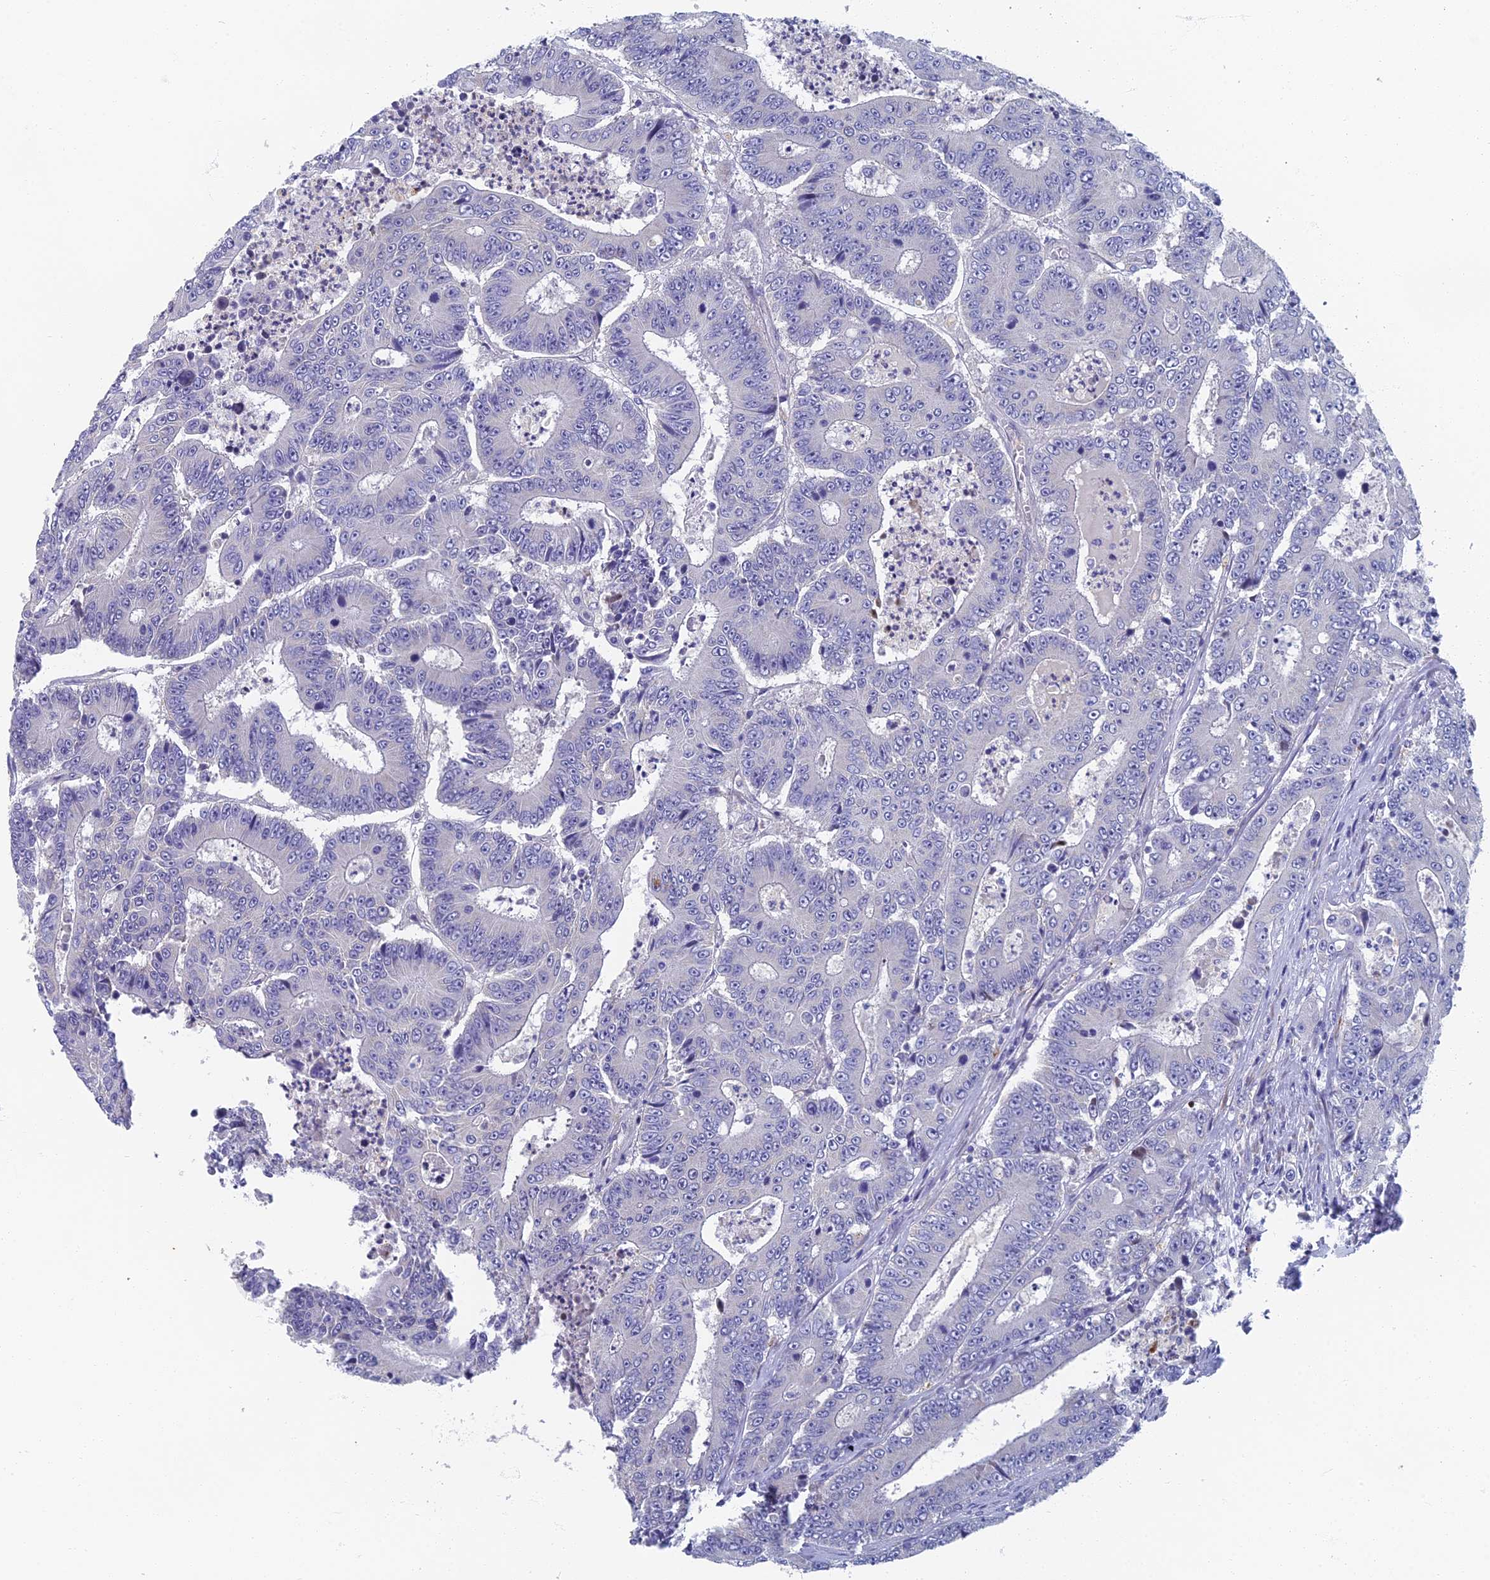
{"staining": {"intensity": "negative", "quantity": "none", "location": "none"}, "tissue": "colorectal cancer", "cell_type": "Tumor cells", "image_type": "cancer", "snomed": [{"axis": "morphology", "description": "Adenocarcinoma, NOS"}, {"axis": "topography", "description": "Colon"}], "caption": "This photomicrograph is of adenocarcinoma (colorectal) stained with IHC to label a protein in brown with the nuclei are counter-stained blue. There is no staining in tumor cells.", "gene": "SPIN4", "patient": {"sex": "male", "age": 83}}